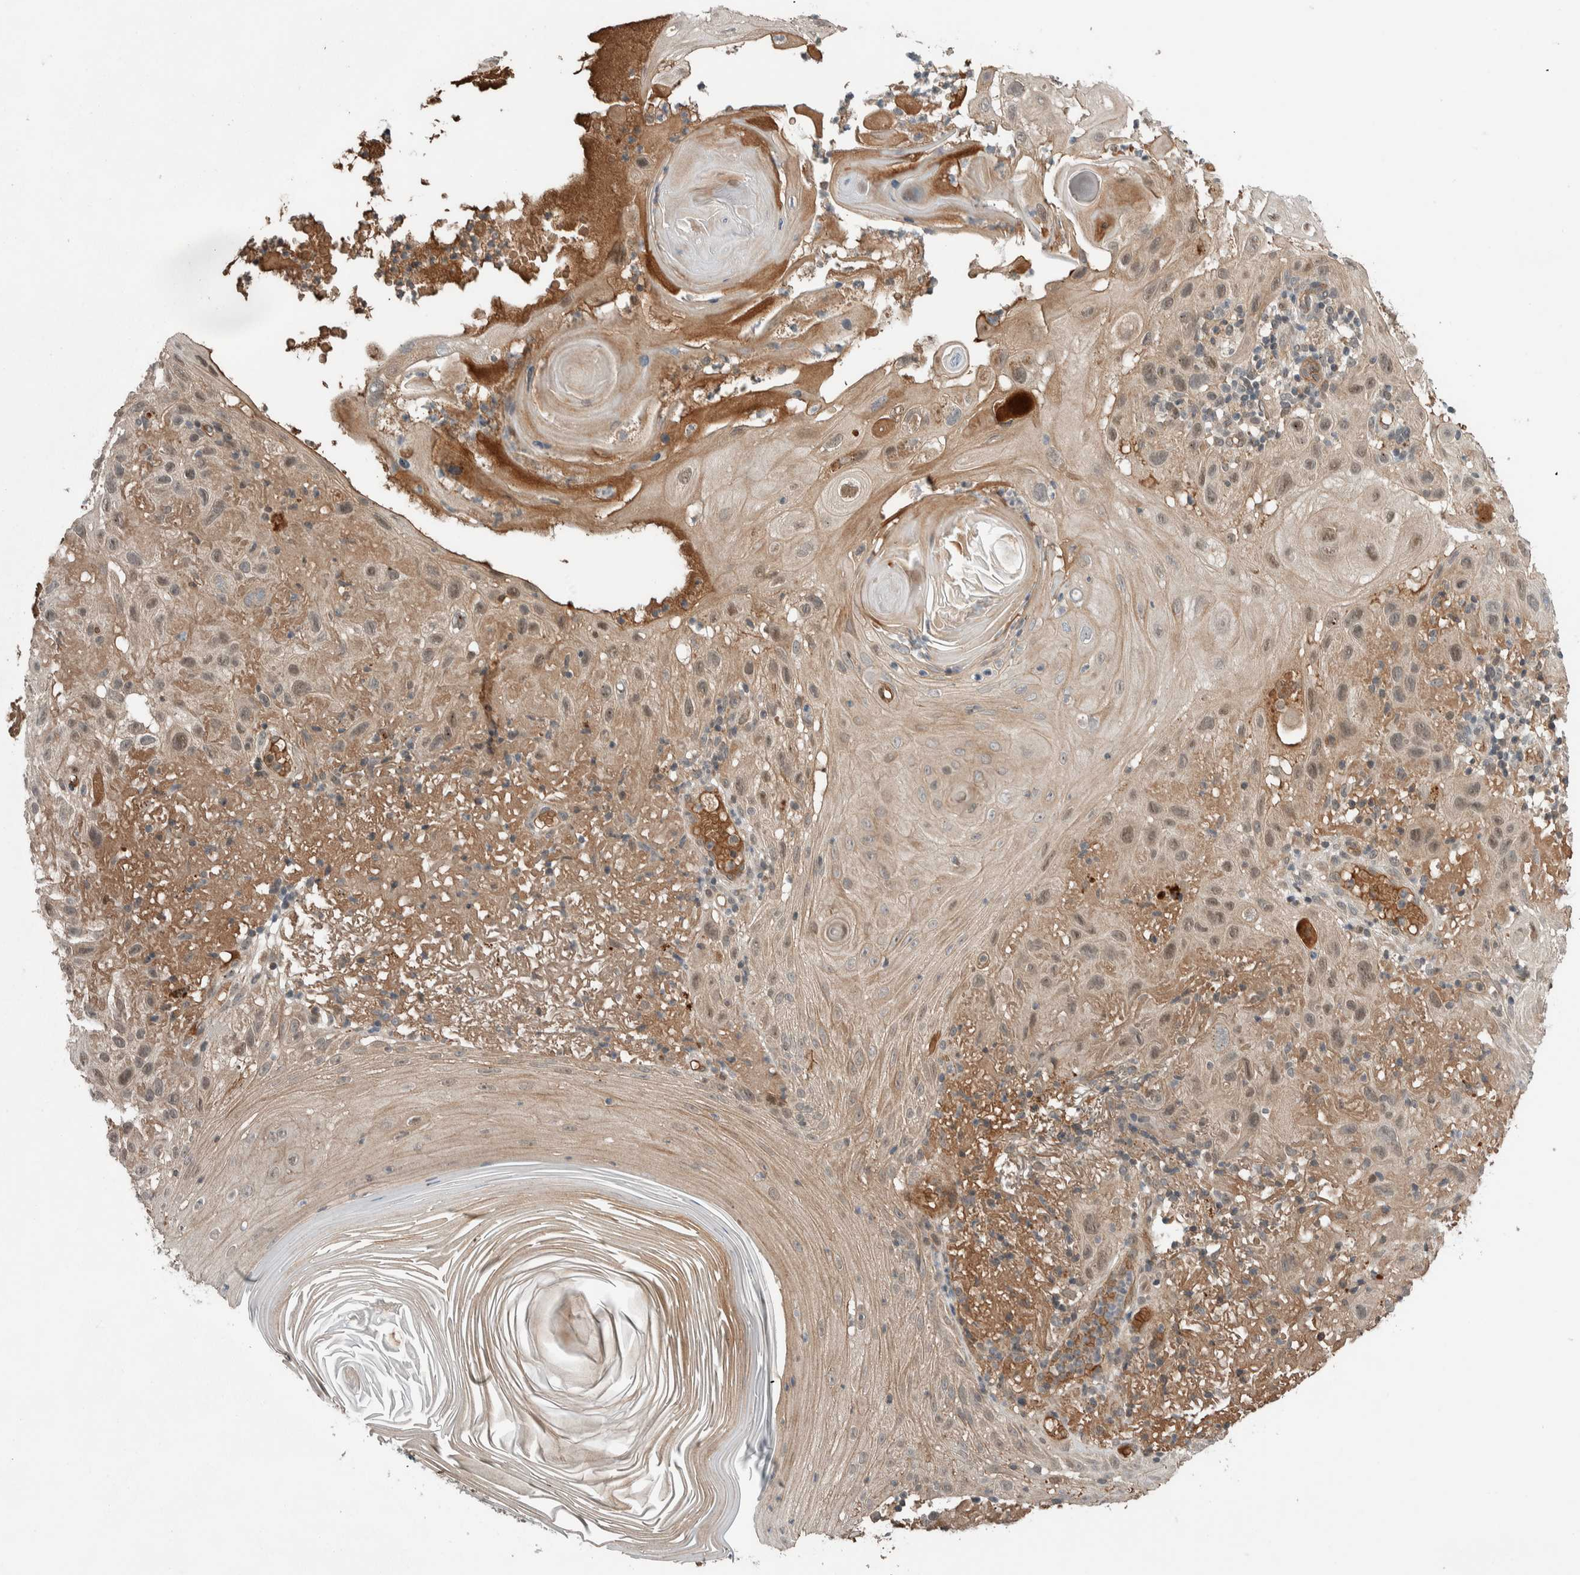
{"staining": {"intensity": "weak", "quantity": ">75%", "location": "cytoplasmic/membranous"}, "tissue": "skin cancer", "cell_type": "Tumor cells", "image_type": "cancer", "snomed": [{"axis": "morphology", "description": "Squamous cell carcinoma, NOS"}, {"axis": "topography", "description": "Skin"}], "caption": "The immunohistochemical stain labels weak cytoplasmic/membranous expression in tumor cells of skin cancer (squamous cell carcinoma) tissue. (DAB IHC with brightfield microscopy, high magnification).", "gene": "ARMC7", "patient": {"sex": "female", "age": 96}}